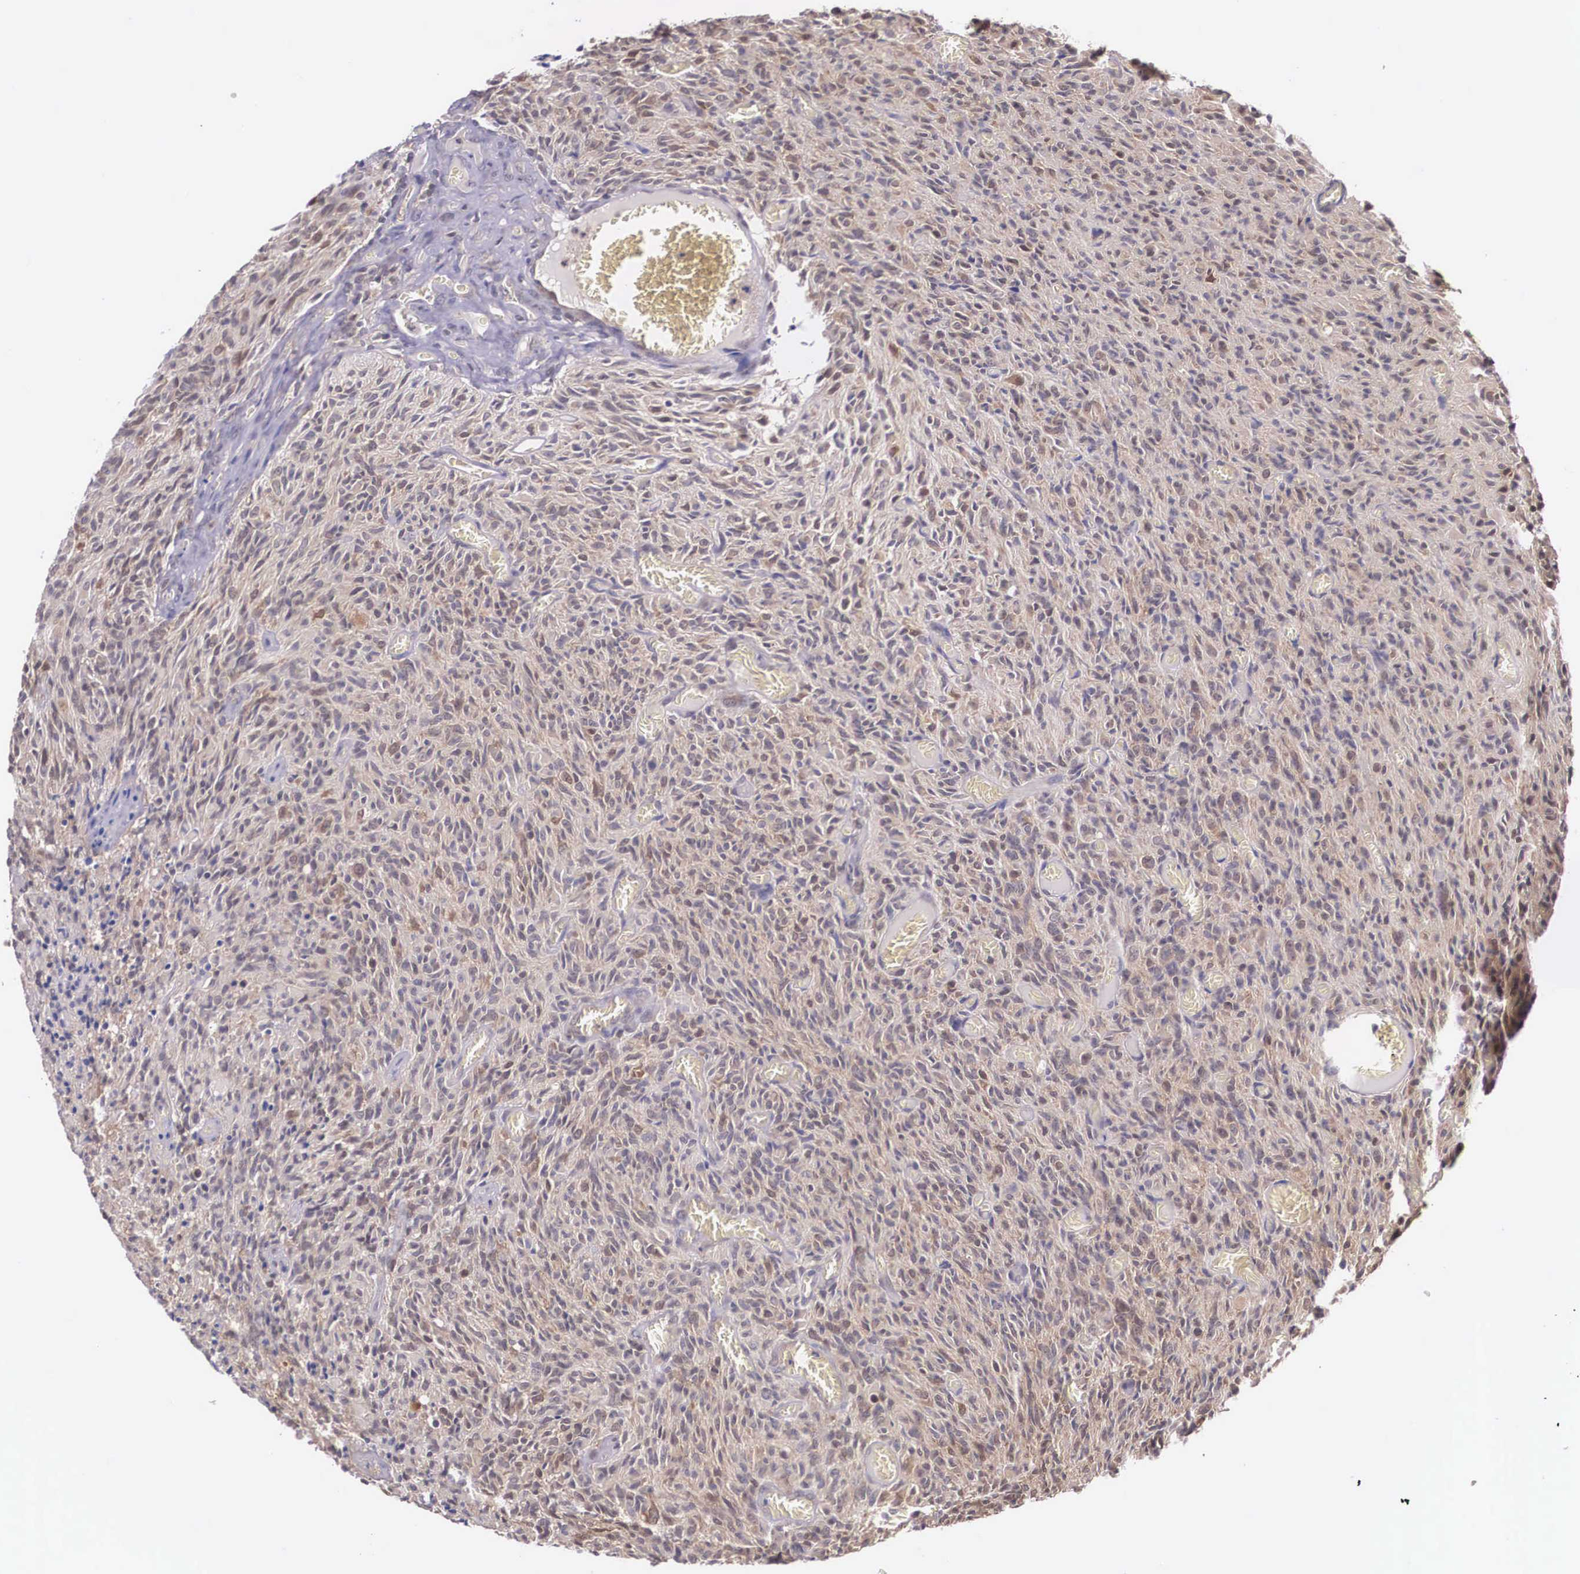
{"staining": {"intensity": "weak", "quantity": "25%-75%", "location": "cytoplasmic/membranous"}, "tissue": "glioma", "cell_type": "Tumor cells", "image_type": "cancer", "snomed": [{"axis": "morphology", "description": "Glioma, malignant, High grade"}, {"axis": "topography", "description": "Brain"}], "caption": "Human high-grade glioma (malignant) stained with a brown dye reveals weak cytoplasmic/membranous positive expression in about 25%-75% of tumor cells.", "gene": "IGBP1", "patient": {"sex": "male", "age": 56}}